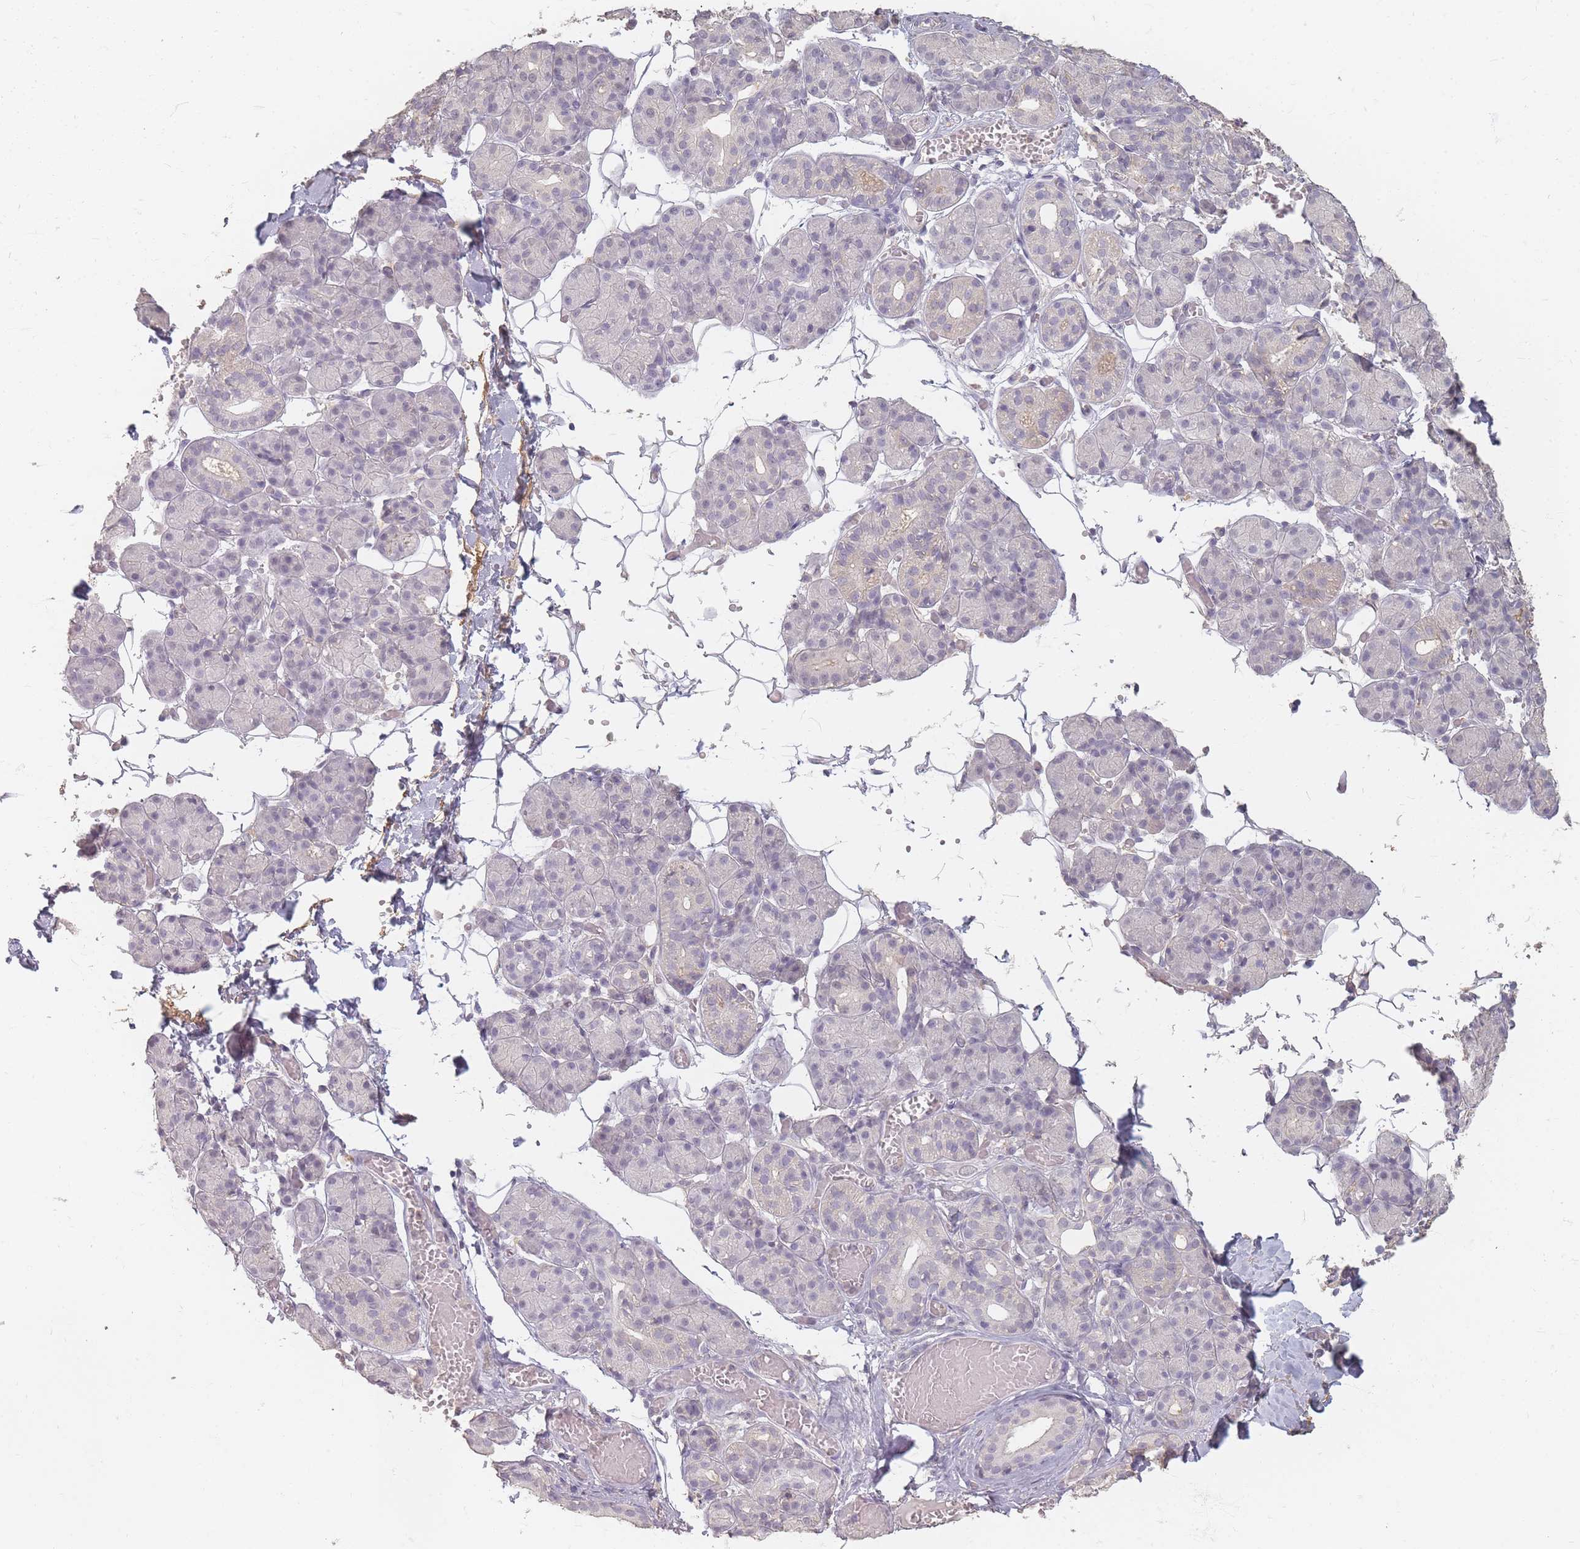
{"staining": {"intensity": "negative", "quantity": "none", "location": "none"}, "tissue": "salivary gland", "cell_type": "Glandular cells", "image_type": "normal", "snomed": [{"axis": "morphology", "description": "Normal tissue, NOS"}, {"axis": "topography", "description": "Salivary gland"}], "caption": "IHC histopathology image of unremarkable salivary gland stained for a protein (brown), which exhibits no positivity in glandular cells.", "gene": "RFTN1", "patient": {"sex": "male", "age": 63}}